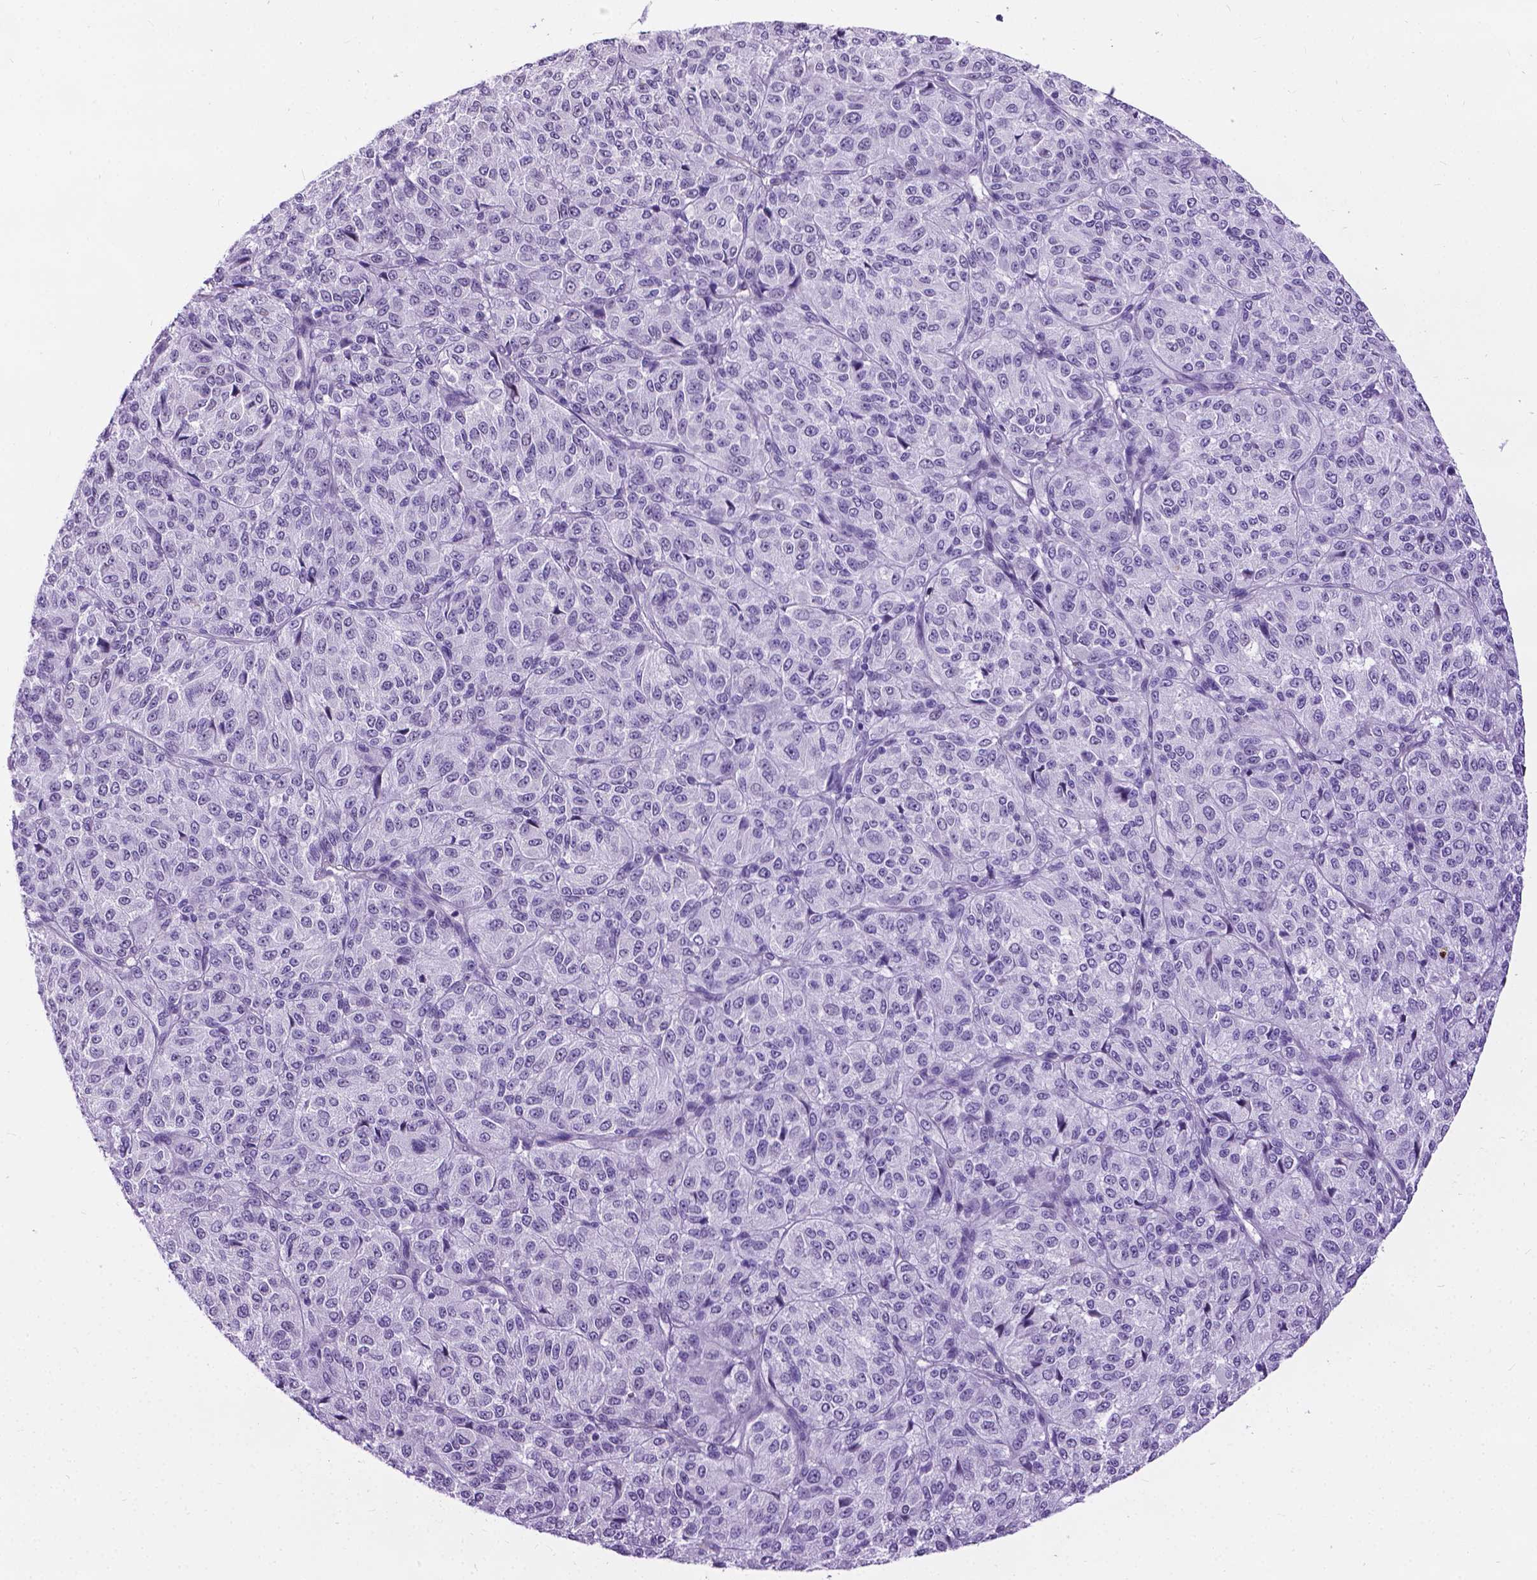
{"staining": {"intensity": "negative", "quantity": "none", "location": "none"}, "tissue": "melanoma", "cell_type": "Tumor cells", "image_type": "cancer", "snomed": [{"axis": "morphology", "description": "Malignant melanoma, Metastatic site"}, {"axis": "topography", "description": "Brain"}], "caption": "The immunohistochemistry (IHC) micrograph has no significant staining in tumor cells of melanoma tissue.", "gene": "PROB1", "patient": {"sex": "female", "age": 56}}